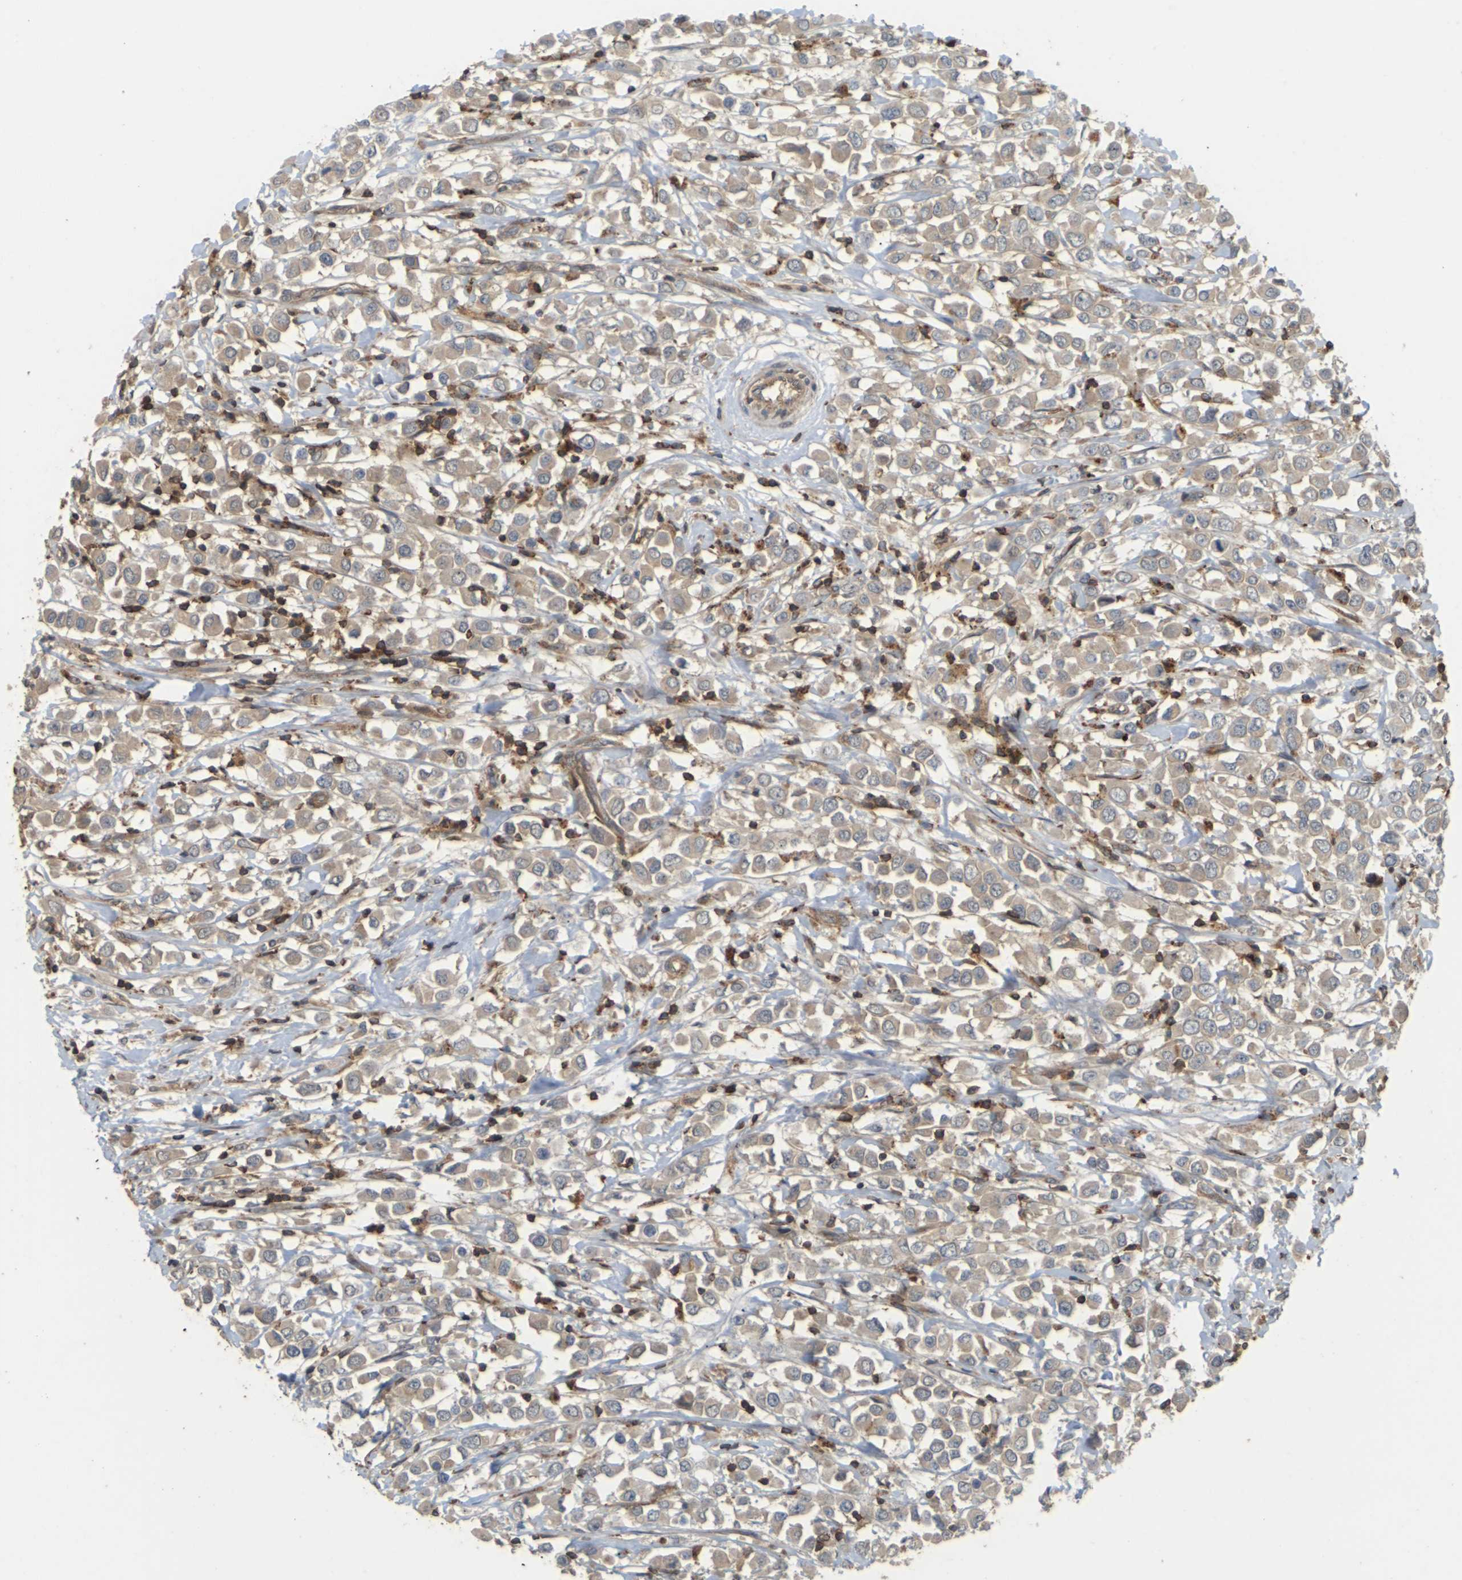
{"staining": {"intensity": "weak", "quantity": ">75%", "location": "cytoplasmic/membranous"}, "tissue": "breast cancer", "cell_type": "Tumor cells", "image_type": "cancer", "snomed": [{"axis": "morphology", "description": "Duct carcinoma"}, {"axis": "topography", "description": "Breast"}], "caption": "High-magnification brightfield microscopy of invasive ductal carcinoma (breast) stained with DAB (3,3'-diaminobenzidine) (brown) and counterstained with hematoxylin (blue). tumor cells exhibit weak cytoplasmic/membranous staining is present in about>75% of cells. (Brightfield microscopy of DAB IHC at high magnification).", "gene": "KSR1", "patient": {"sex": "female", "age": 61}}